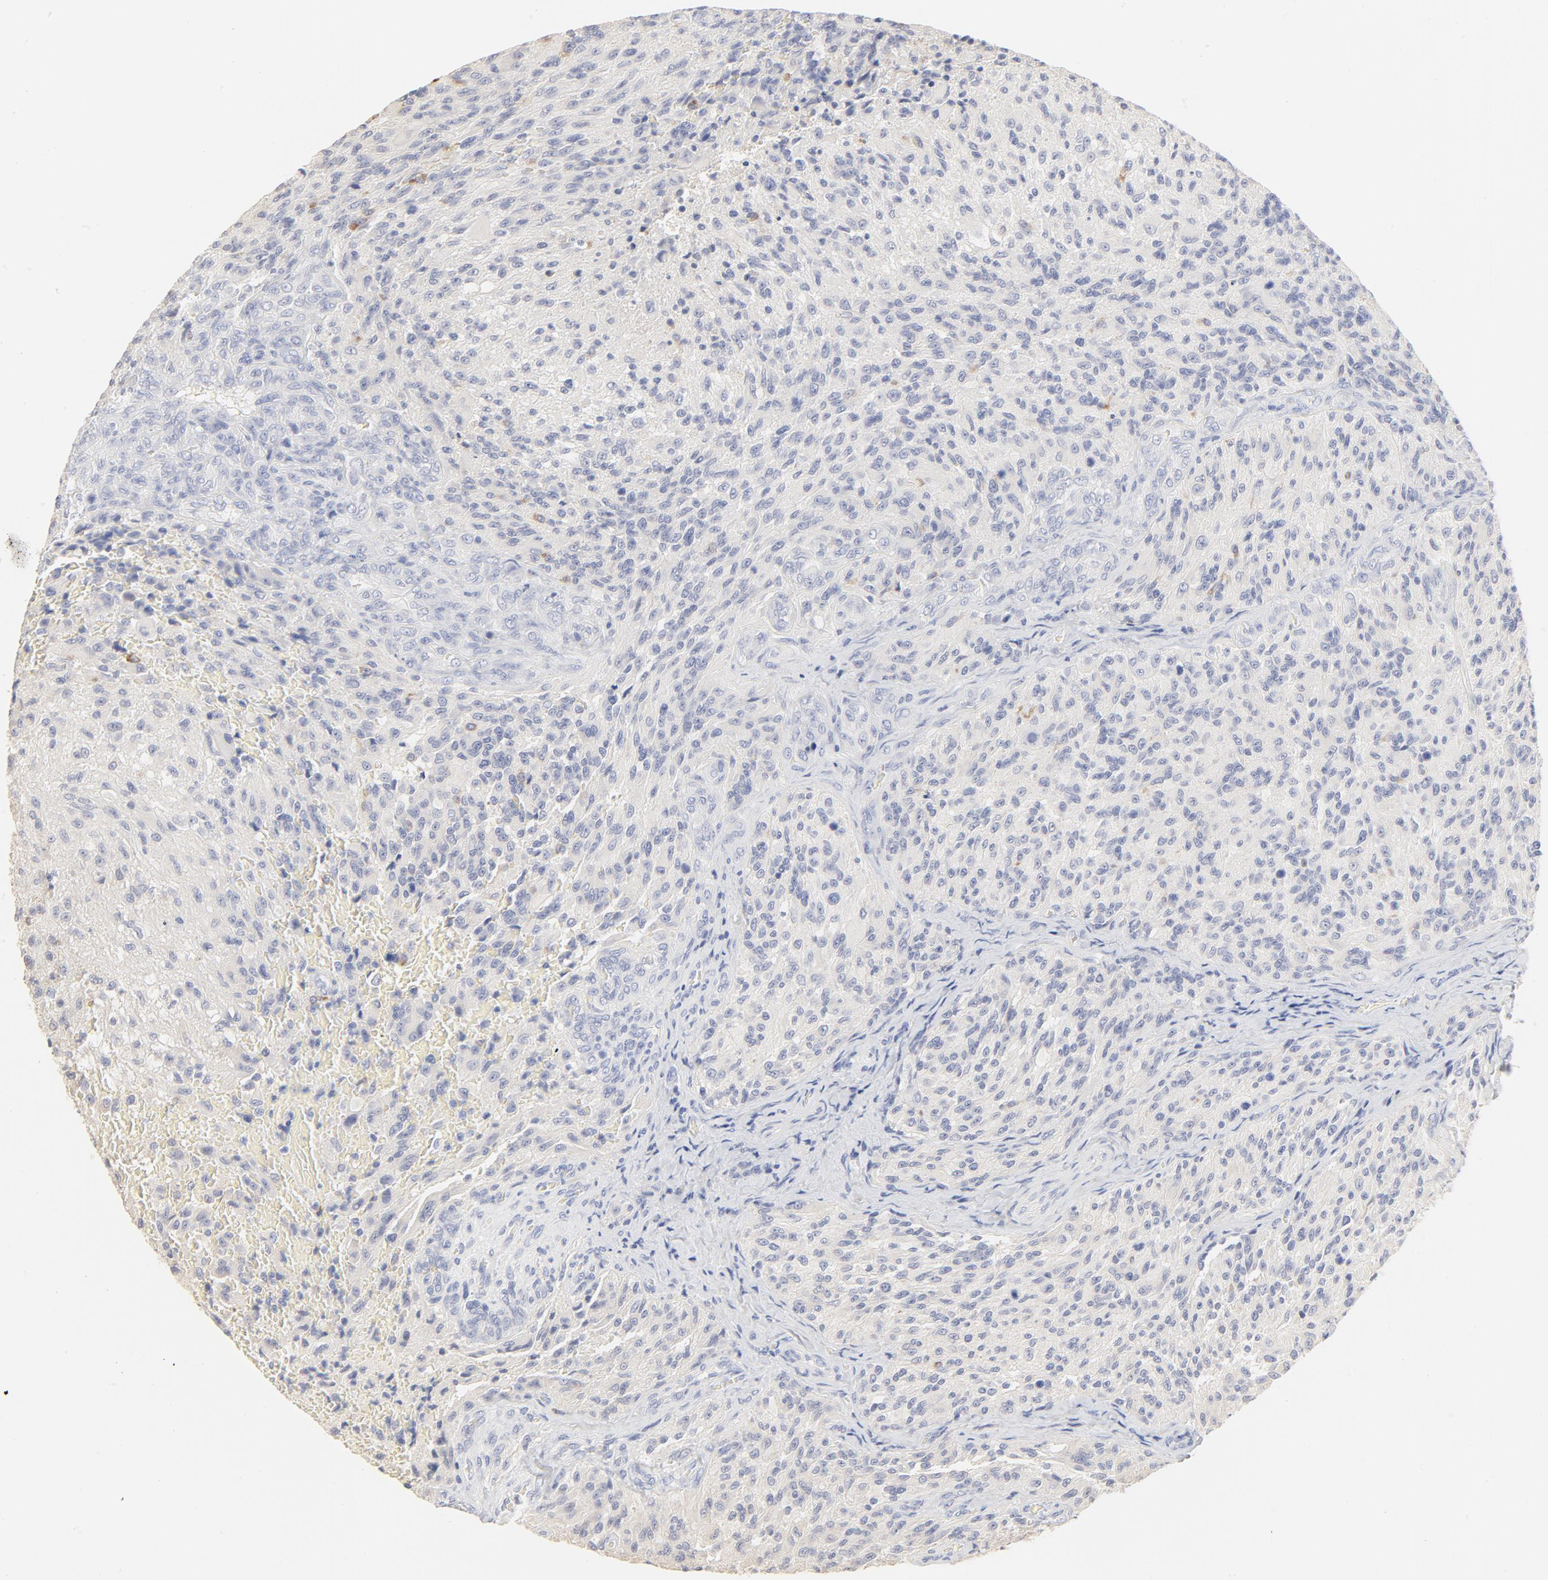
{"staining": {"intensity": "negative", "quantity": "none", "location": "none"}, "tissue": "glioma", "cell_type": "Tumor cells", "image_type": "cancer", "snomed": [{"axis": "morphology", "description": "Normal tissue, NOS"}, {"axis": "morphology", "description": "Glioma, malignant, High grade"}, {"axis": "topography", "description": "Cerebral cortex"}], "caption": "DAB immunohistochemical staining of human glioma reveals no significant staining in tumor cells.", "gene": "FCGBP", "patient": {"sex": "male", "age": 56}}